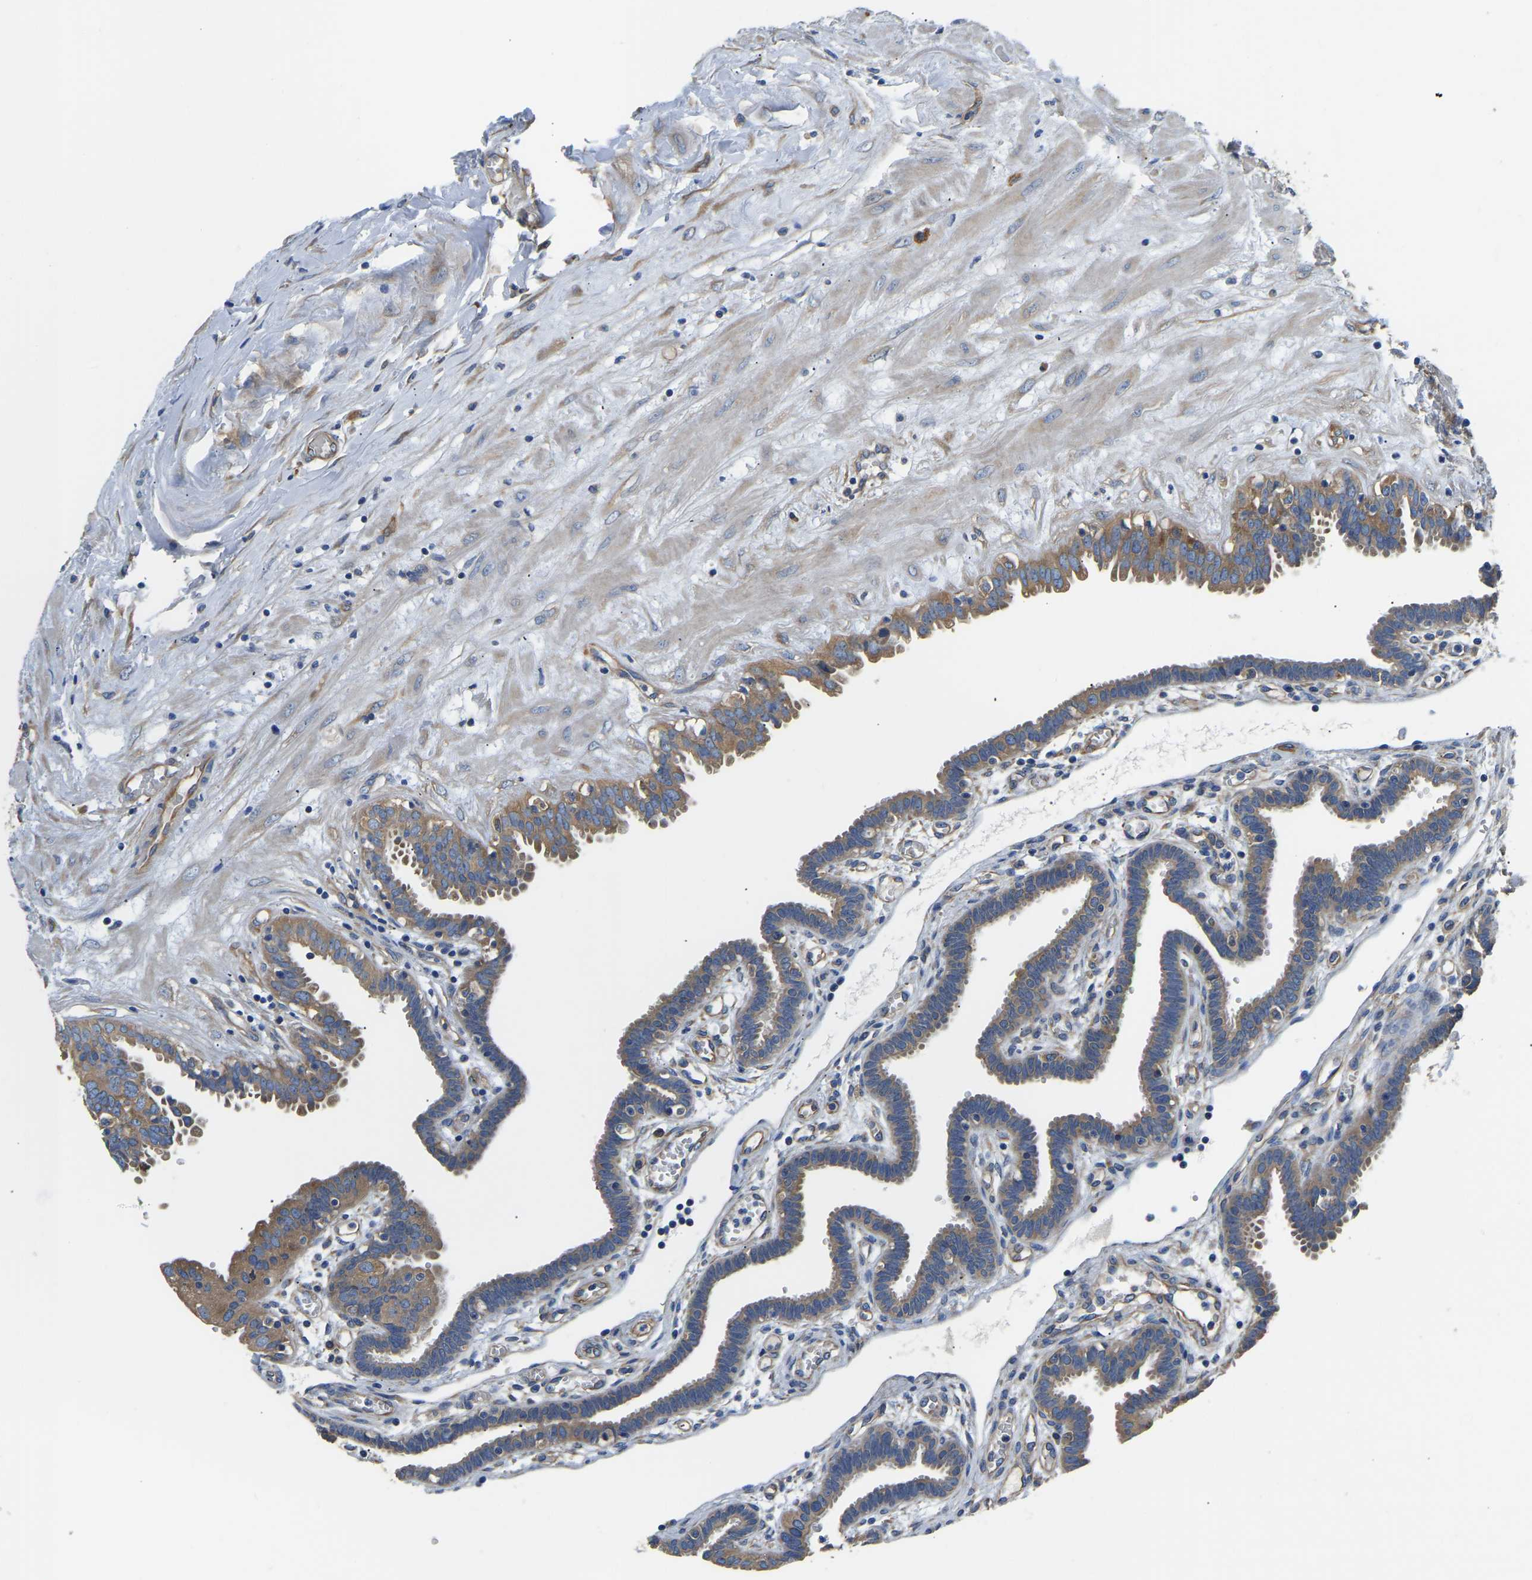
{"staining": {"intensity": "moderate", "quantity": ">75%", "location": "cytoplasmic/membranous"}, "tissue": "fallopian tube", "cell_type": "Glandular cells", "image_type": "normal", "snomed": [{"axis": "morphology", "description": "Normal tissue, NOS"}, {"axis": "topography", "description": "Fallopian tube"}, {"axis": "topography", "description": "Placenta"}], "caption": "Immunohistochemical staining of unremarkable human fallopian tube shows medium levels of moderate cytoplasmic/membranous expression in about >75% of glandular cells.", "gene": "CSDE1", "patient": {"sex": "female", "age": 32}}